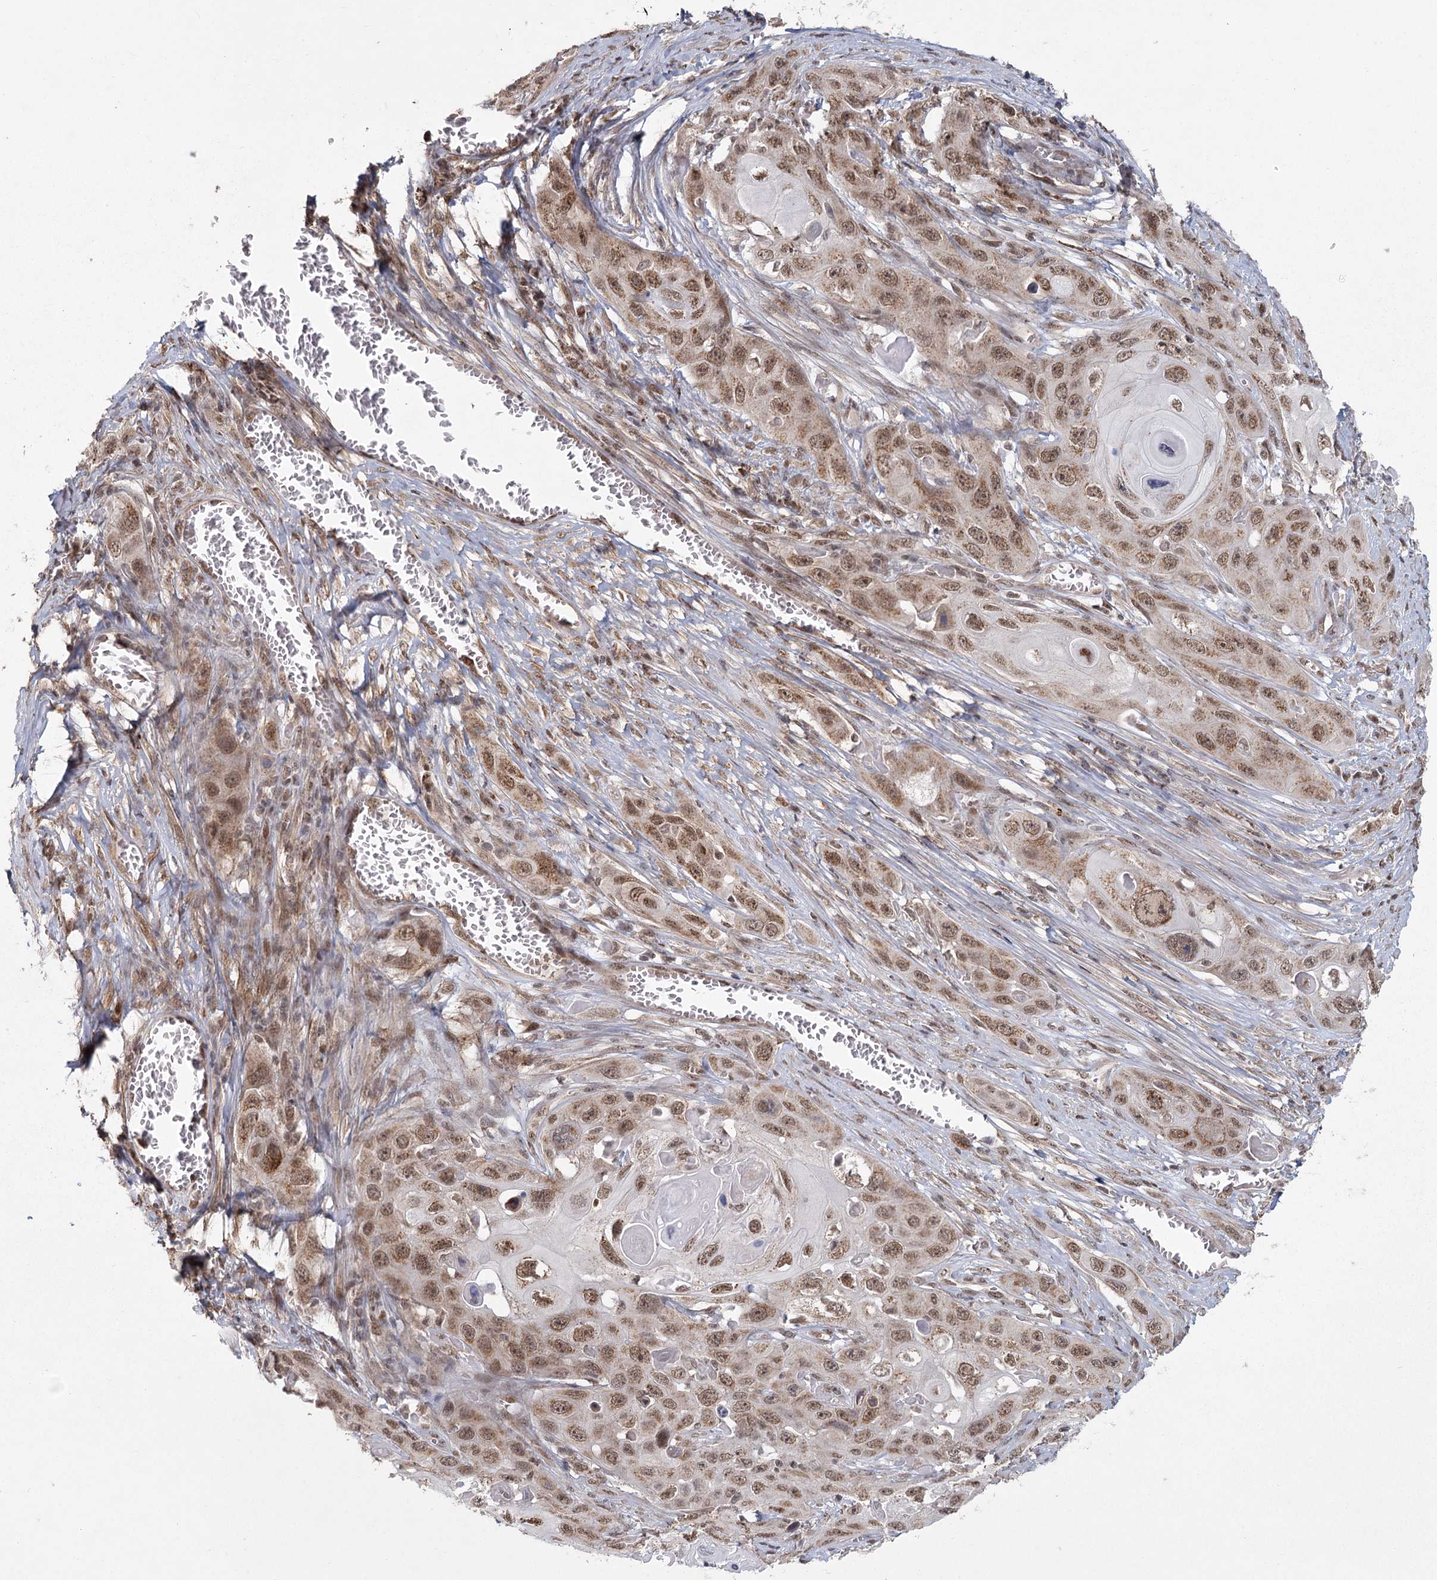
{"staining": {"intensity": "moderate", "quantity": ">75%", "location": "cytoplasmic/membranous,nuclear"}, "tissue": "skin cancer", "cell_type": "Tumor cells", "image_type": "cancer", "snomed": [{"axis": "morphology", "description": "Squamous cell carcinoma, NOS"}, {"axis": "topography", "description": "Skin"}], "caption": "The immunohistochemical stain labels moderate cytoplasmic/membranous and nuclear positivity in tumor cells of squamous cell carcinoma (skin) tissue.", "gene": "ZCCHC24", "patient": {"sex": "male", "age": 55}}